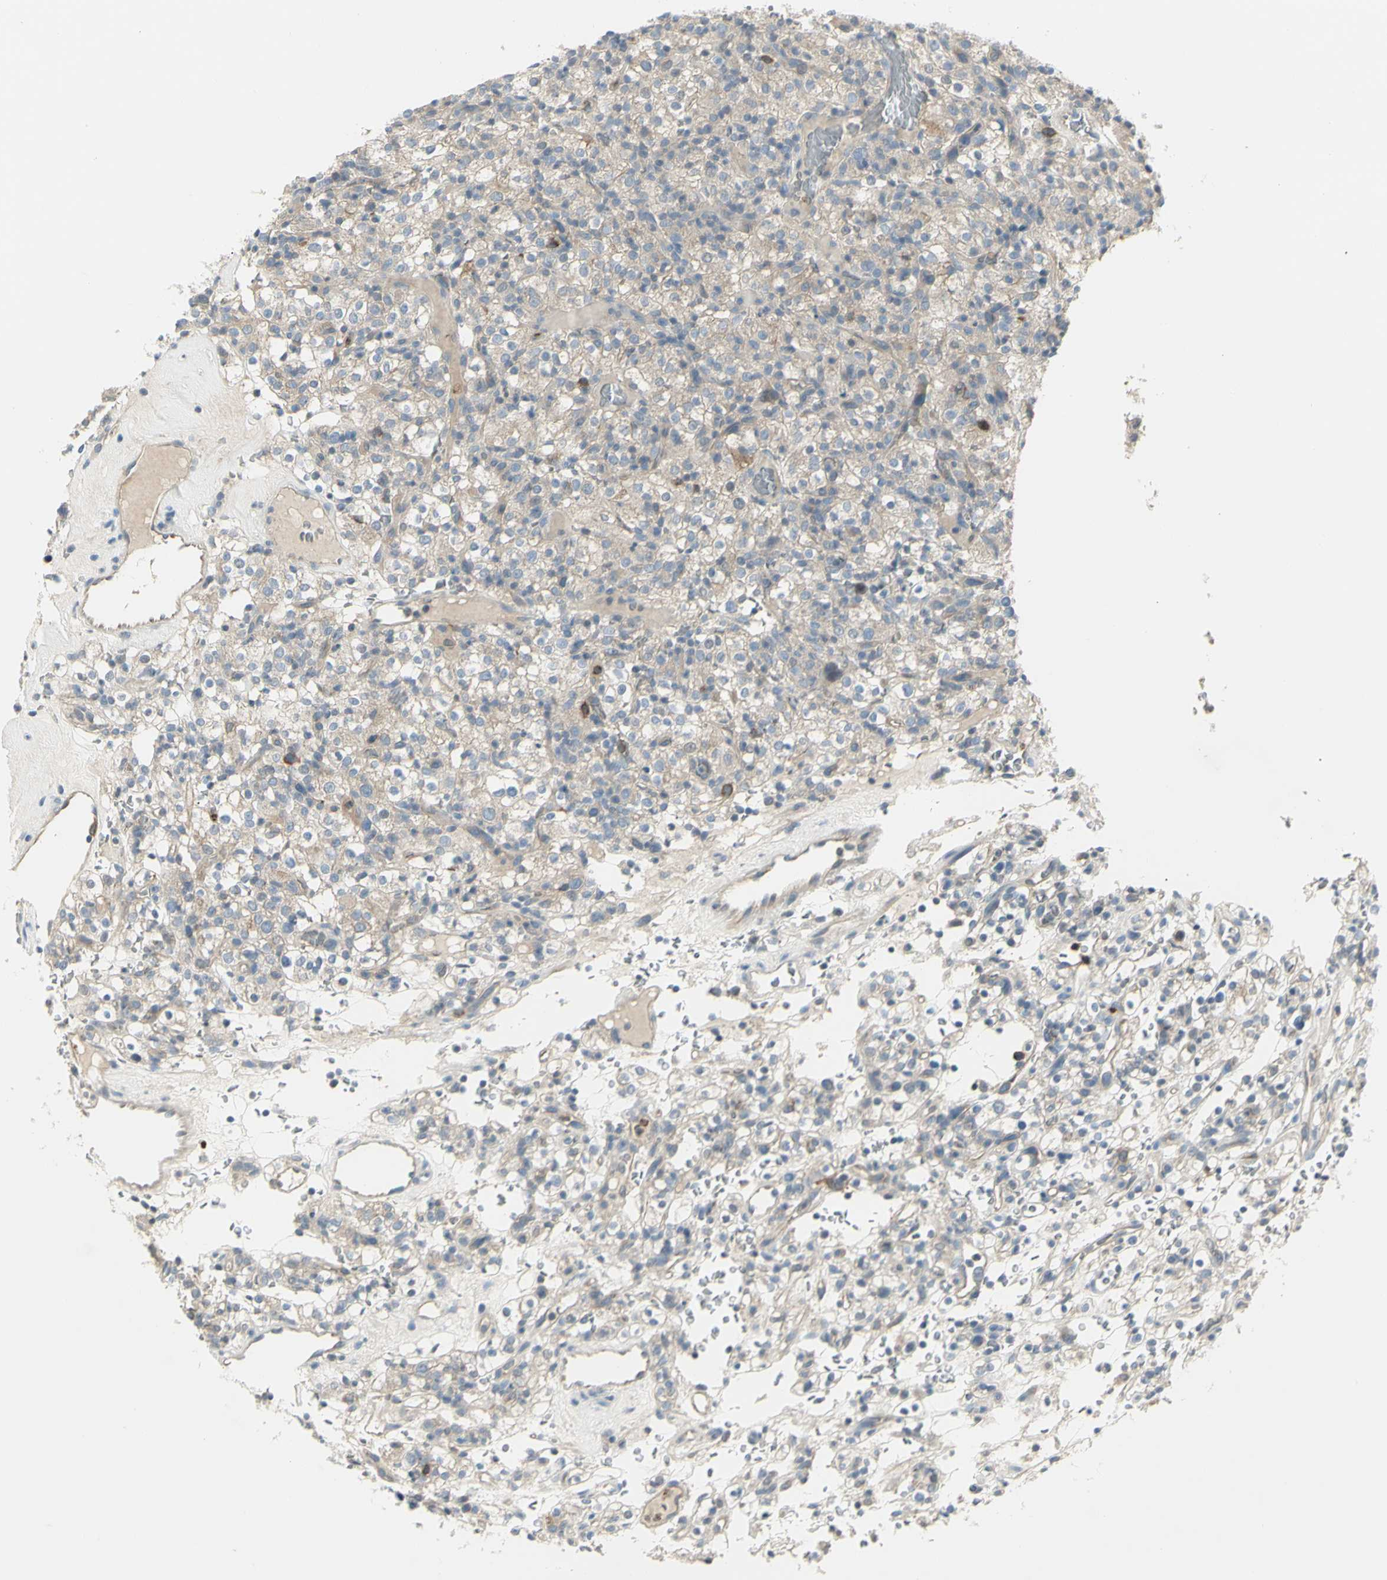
{"staining": {"intensity": "weak", "quantity": "25%-75%", "location": "cytoplasmic/membranous"}, "tissue": "renal cancer", "cell_type": "Tumor cells", "image_type": "cancer", "snomed": [{"axis": "morphology", "description": "Normal tissue, NOS"}, {"axis": "morphology", "description": "Adenocarcinoma, NOS"}, {"axis": "topography", "description": "Kidney"}], "caption": "IHC image of neoplastic tissue: renal cancer stained using immunohistochemistry displays low levels of weak protein expression localized specifically in the cytoplasmic/membranous of tumor cells, appearing as a cytoplasmic/membranous brown color.", "gene": "CCNB2", "patient": {"sex": "female", "age": 72}}